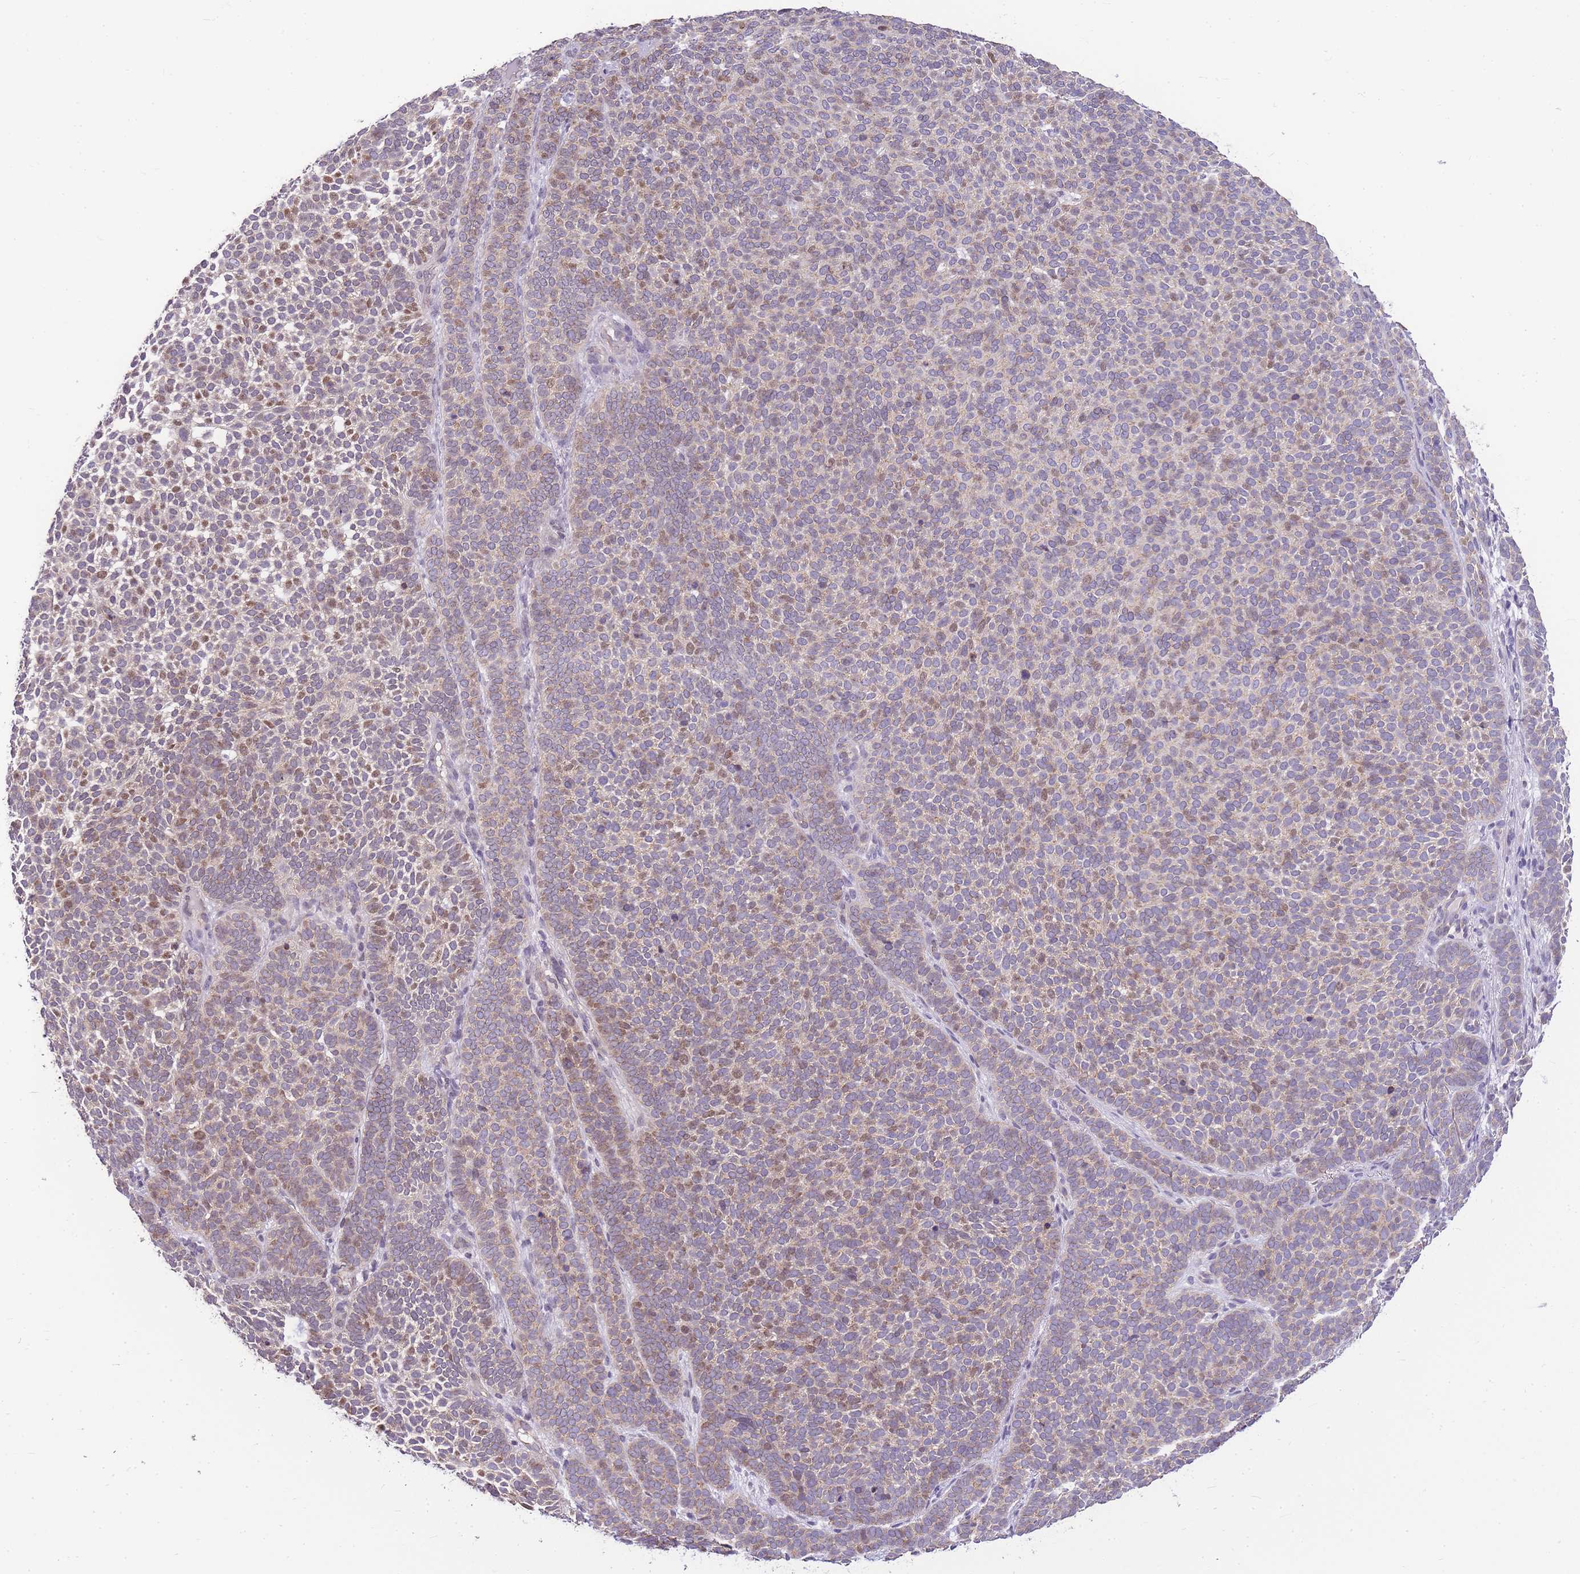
{"staining": {"intensity": "weak", "quantity": "<25%", "location": "nuclear"}, "tissue": "skin cancer", "cell_type": "Tumor cells", "image_type": "cancer", "snomed": [{"axis": "morphology", "description": "Basal cell carcinoma"}, {"axis": "topography", "description": "Skin"}], "caption": "This is an immunohistochemistry photomicrograph of human skin cancer (basal cell carcinoma). There is no staining in tumor cells.", "gene": "CLBA1", "patient": {"sex": "female", "age": 77}}